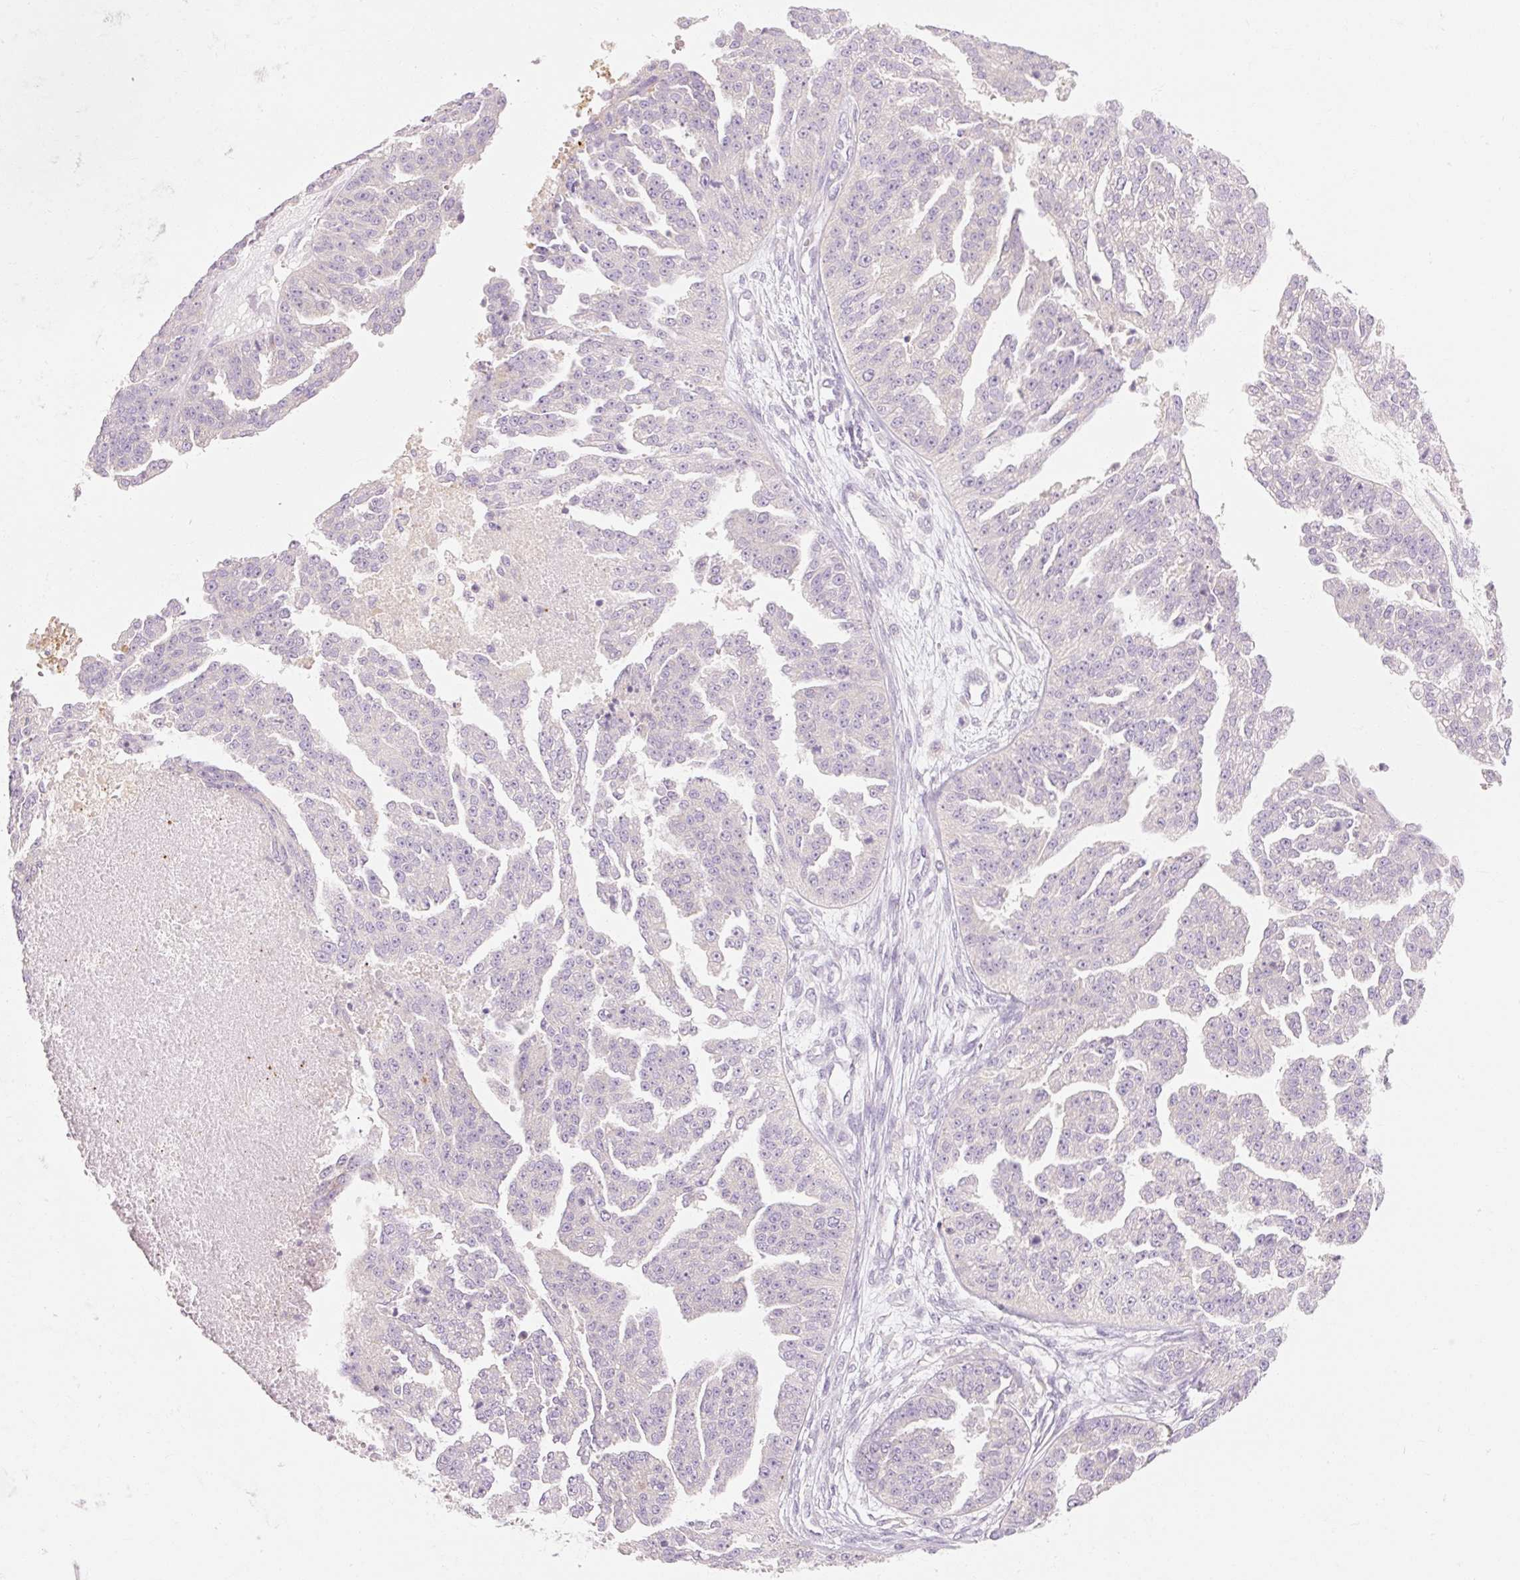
{"staining": {"intensity": "negative", "quantity": "none", "location": "none"}, "tissue": "ovarian cancer", "cell_type": "Tumor cells", "image_type": "cancer", "snomed": [{"axis": "morphology", "description": "Cystadenocarcinoma, serous, NOS"}, {"axis": "topography", "description": "Ovary"}], "caption": "Histopathology image shows no protein expression in tumor cells of serous cystadenocarcinoma (ovarian) tissue. Nuclei are stained in blue.", "gene": "MYO1D", "patient": {"sex": "female", "age": 58}}